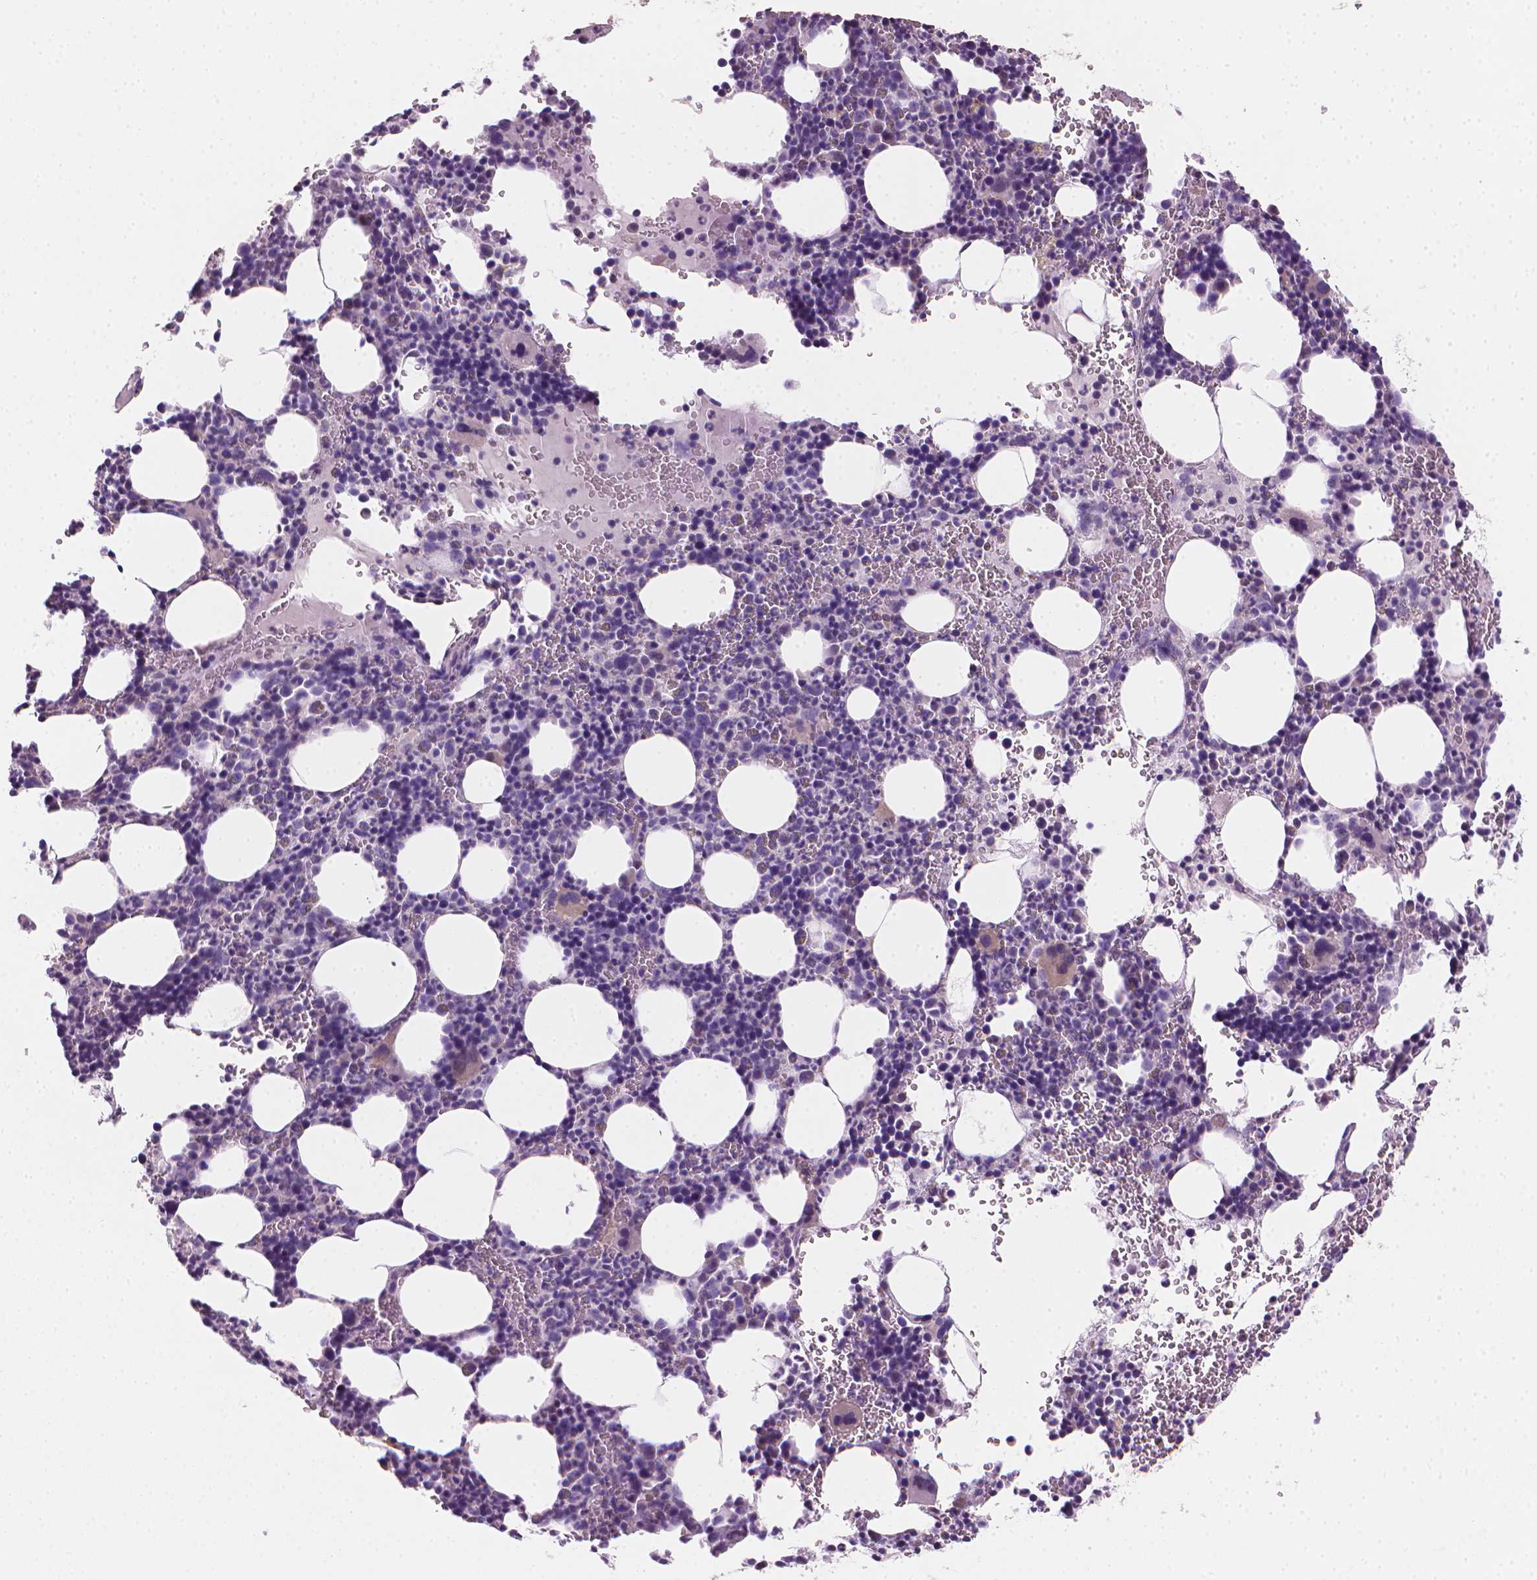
{"staining": {"intensity": "negative", "quantity": "none", "location": "none"}, "tissue": "bone marrow", "cell_type": "Hematopoietic cells", "image_type": "normal", "snomed": [{"axis": "morphology", "description": "Normal tissue, NOS"}, {"axis": "topography", "description": "Bone marrow"}], "caption": "The immunohistochemistry (IHC) photomicrograph has no significant expression in hematopoietic cells of bone marrow.", "gene": "CLXN", "patient": {"sex": "male", "age": 63}}